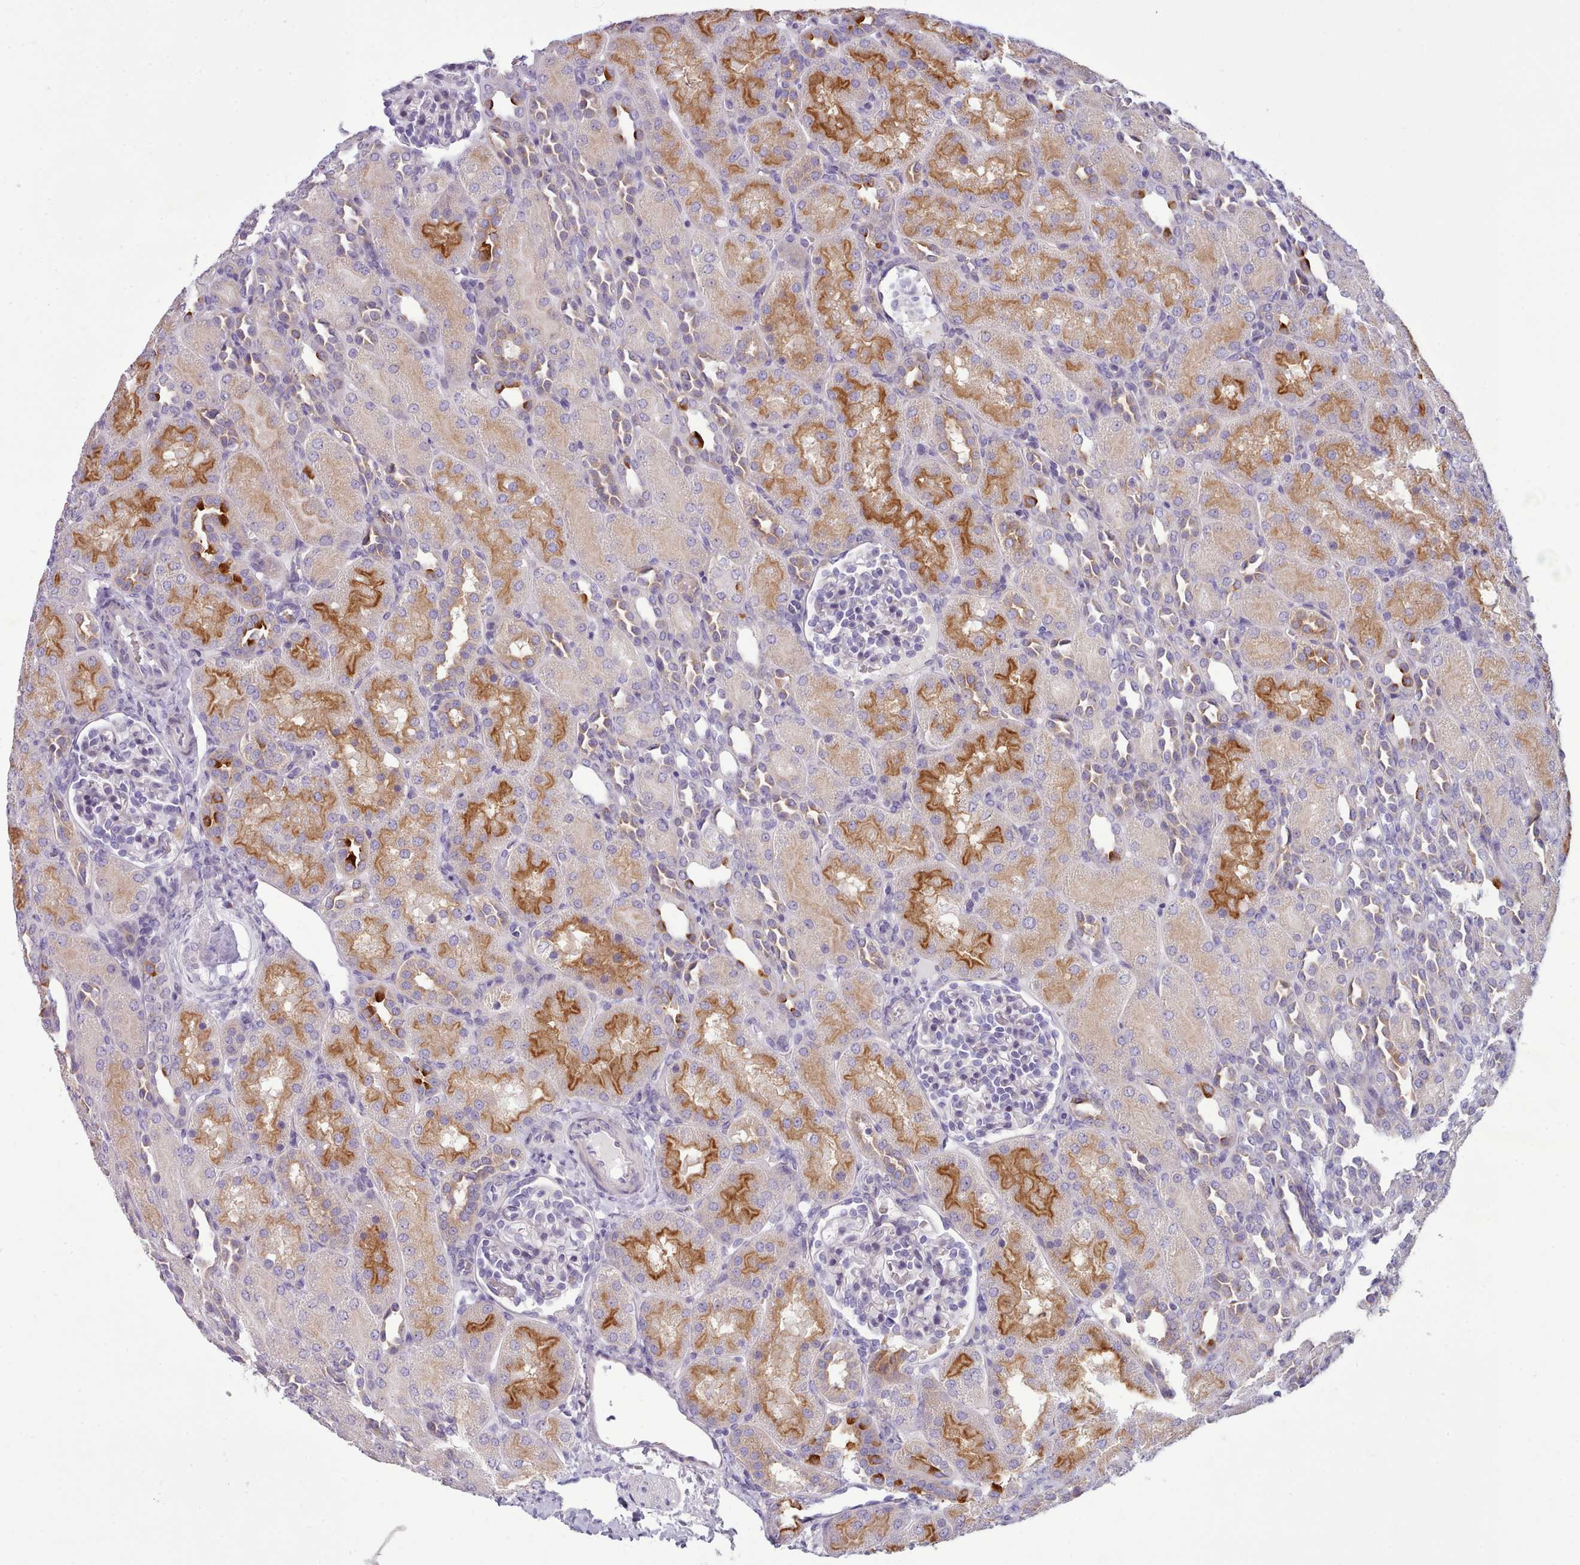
{"staining": {"intensity": "negative", "quantity": "none", "location": "none"}, "tissue": "kidney", "cell_type": "Cells in glomeruli", "image_type": "normal", "snomed": [{"axis": "morphology", "description": "Normal tissue, NOS"}, {"axis": "topography", "description": "Kidney"}], "caption": "Immunohistochemistry image of benign kidney: kidney stained with DAB (3,3'-diaminobenzidine) exhibits no significant protein staining in cells in glomeruli. (Brightfield microscopy of DAB (3,3'-diaminobenzidine) IHC at high magnification).", "gene": "MYRFL", "patient": {"sex": "male", "age": 1}}